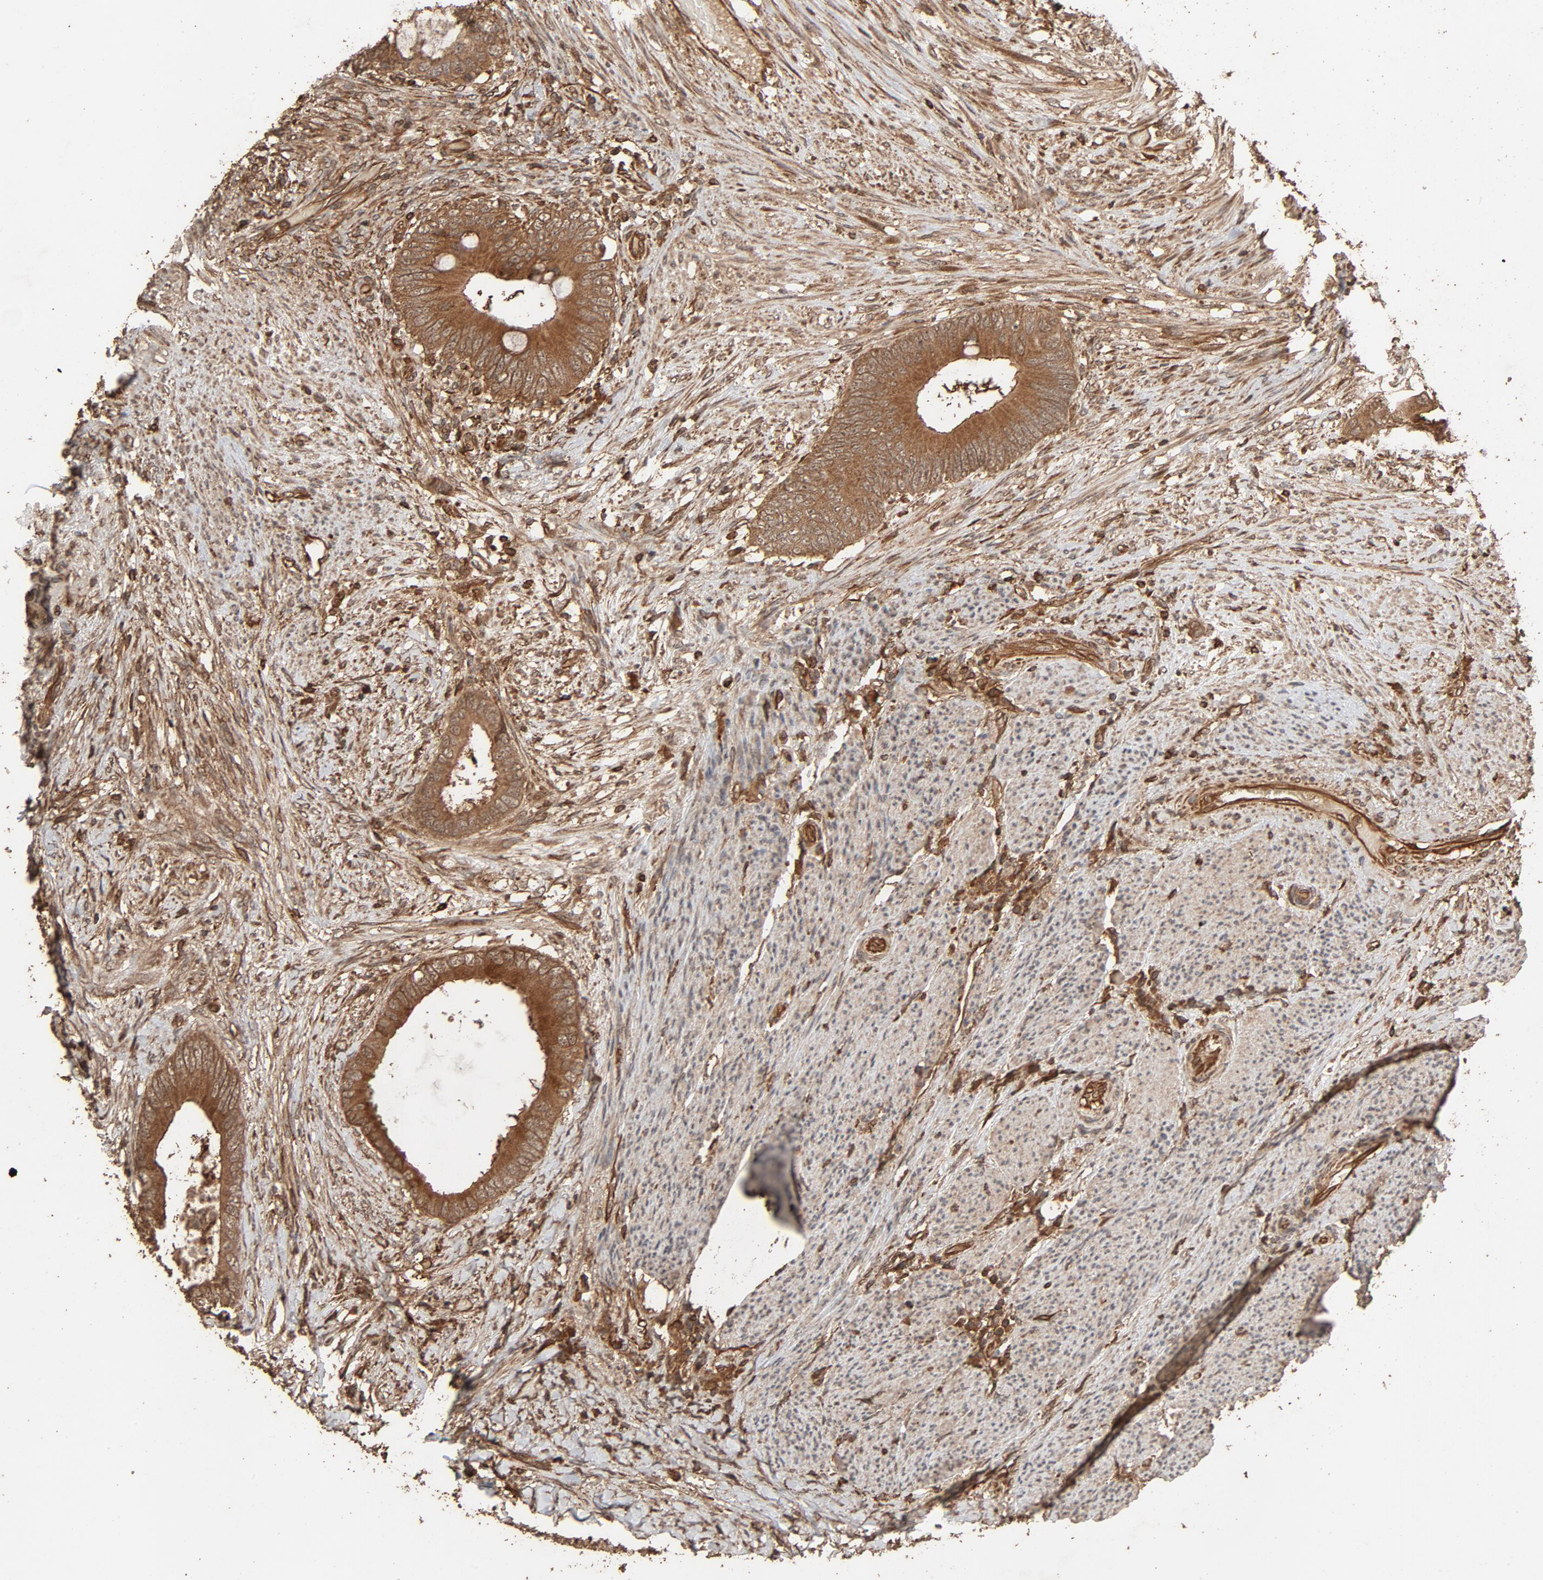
{"staining": {"intensity": "moderate", "quantity": ">75%", "location": "cytoplasmic/membranous"}, "tissue": "colorectal cancer", "cell_type": "Tumor cells", "image_type": "cancer", "snomed": [{"axis": "morphology", "description": "Normal tissue, NOS"}, {"axis": "morphology", "description": "Adenocarcinoma, NOS"}, {"axis": "topography", "description": "Rectum"}, {"axis": "topography", "description": "Peripheral nerve tissue"}], "caption": "Tumor cells reveal moderate cytoplasmic/membranous staining in about >75% of cells in colorectal cancer (adenocarcinoma).", "gene": "RPS6KA6", "patient": {"sex": "female", "age": 77}}